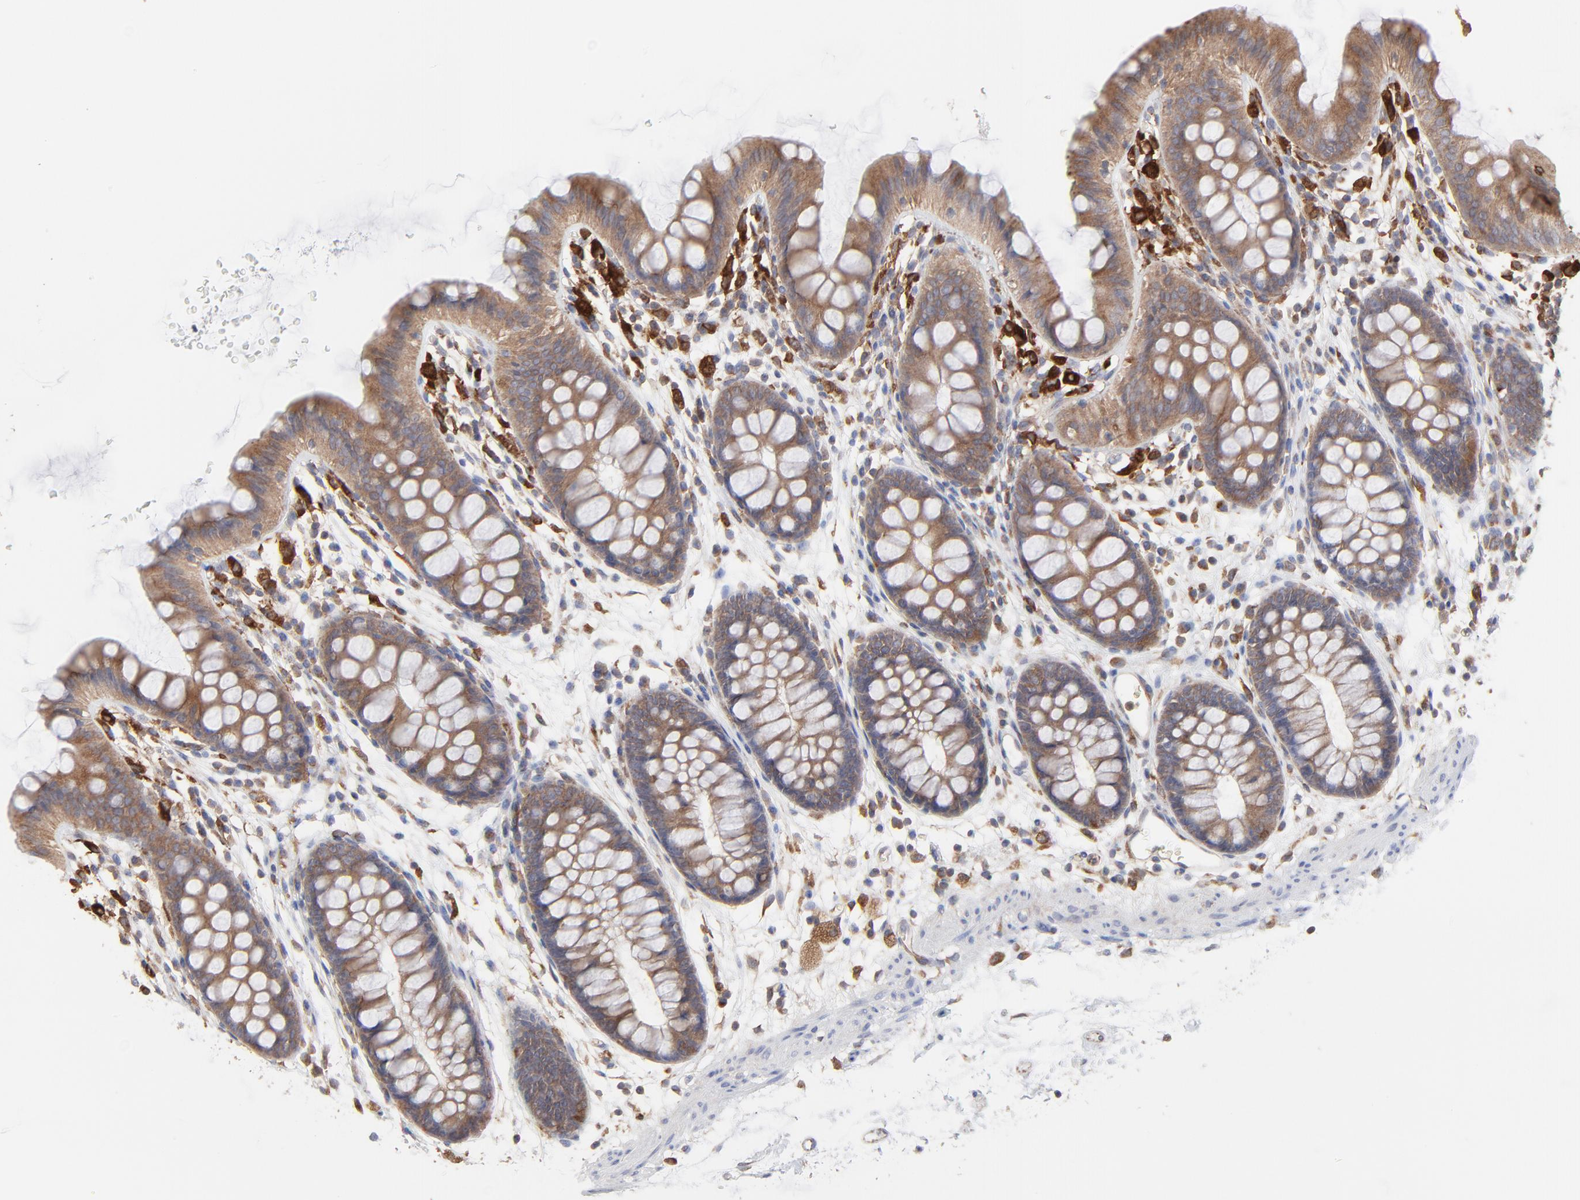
{"staining": {"intensity": "negative", "quantity": "none", "location": "none"}, "tissue": "colon", "cell_type": "Endothelial cells", "image_type": "normal", "snomed": [{"axis": "morphology", "description": "Normal tissue, NOS"}, {"axis": "topography", "description": "Smooth muscle"}, {"axis": "topography", "description": "Colon"}], "caption": "High power microscopy photomicrograph of an immunohistochemistry histopathology image of normal colon, revealing no significant positivity in endothelial cells.", "gene": "RAB9A", "patient": {"sex": "male", "age": 67}}